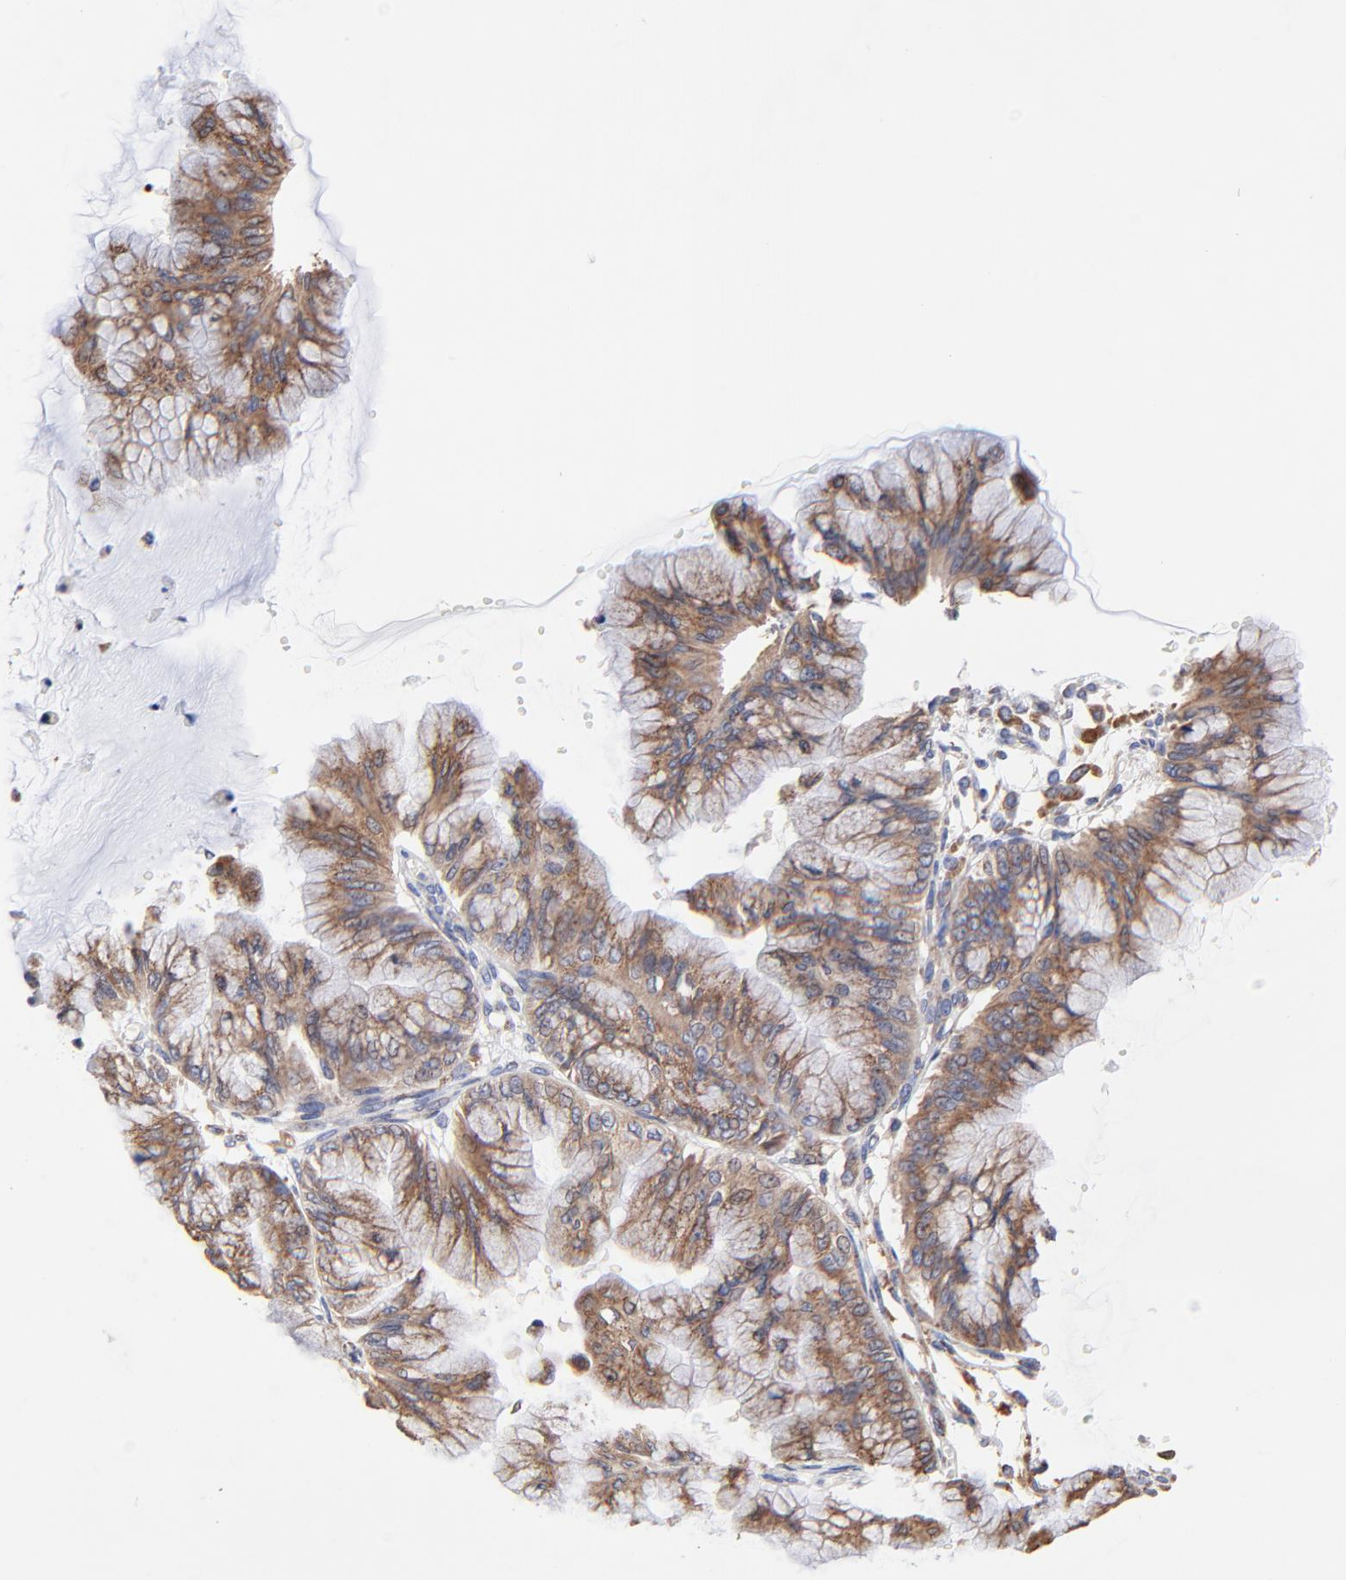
{"staining": {"intensity": "moderate", "quantity": ">75%", "location": "cytoplasmic/membranous"}, "tissue": "ovarian cancer", "cell_type": "Tumor cells", "image_type": "cancer", "snomed": [{"axis": "morphology", "description": "Cystadenocarcinoma, mucinous, NOS"}, {"axis": "topography", "description": "Ovary"}], "caption": "A high-resolution image shows IHC staining of ovarian mucinous cystadenocarcinoma, which demonstrates moderate cytoplasmic/membranous positivity in approximately >75% of tumor cells.", "gene": "LMAN1", "patient": {"sex": "female", "age": 63}}